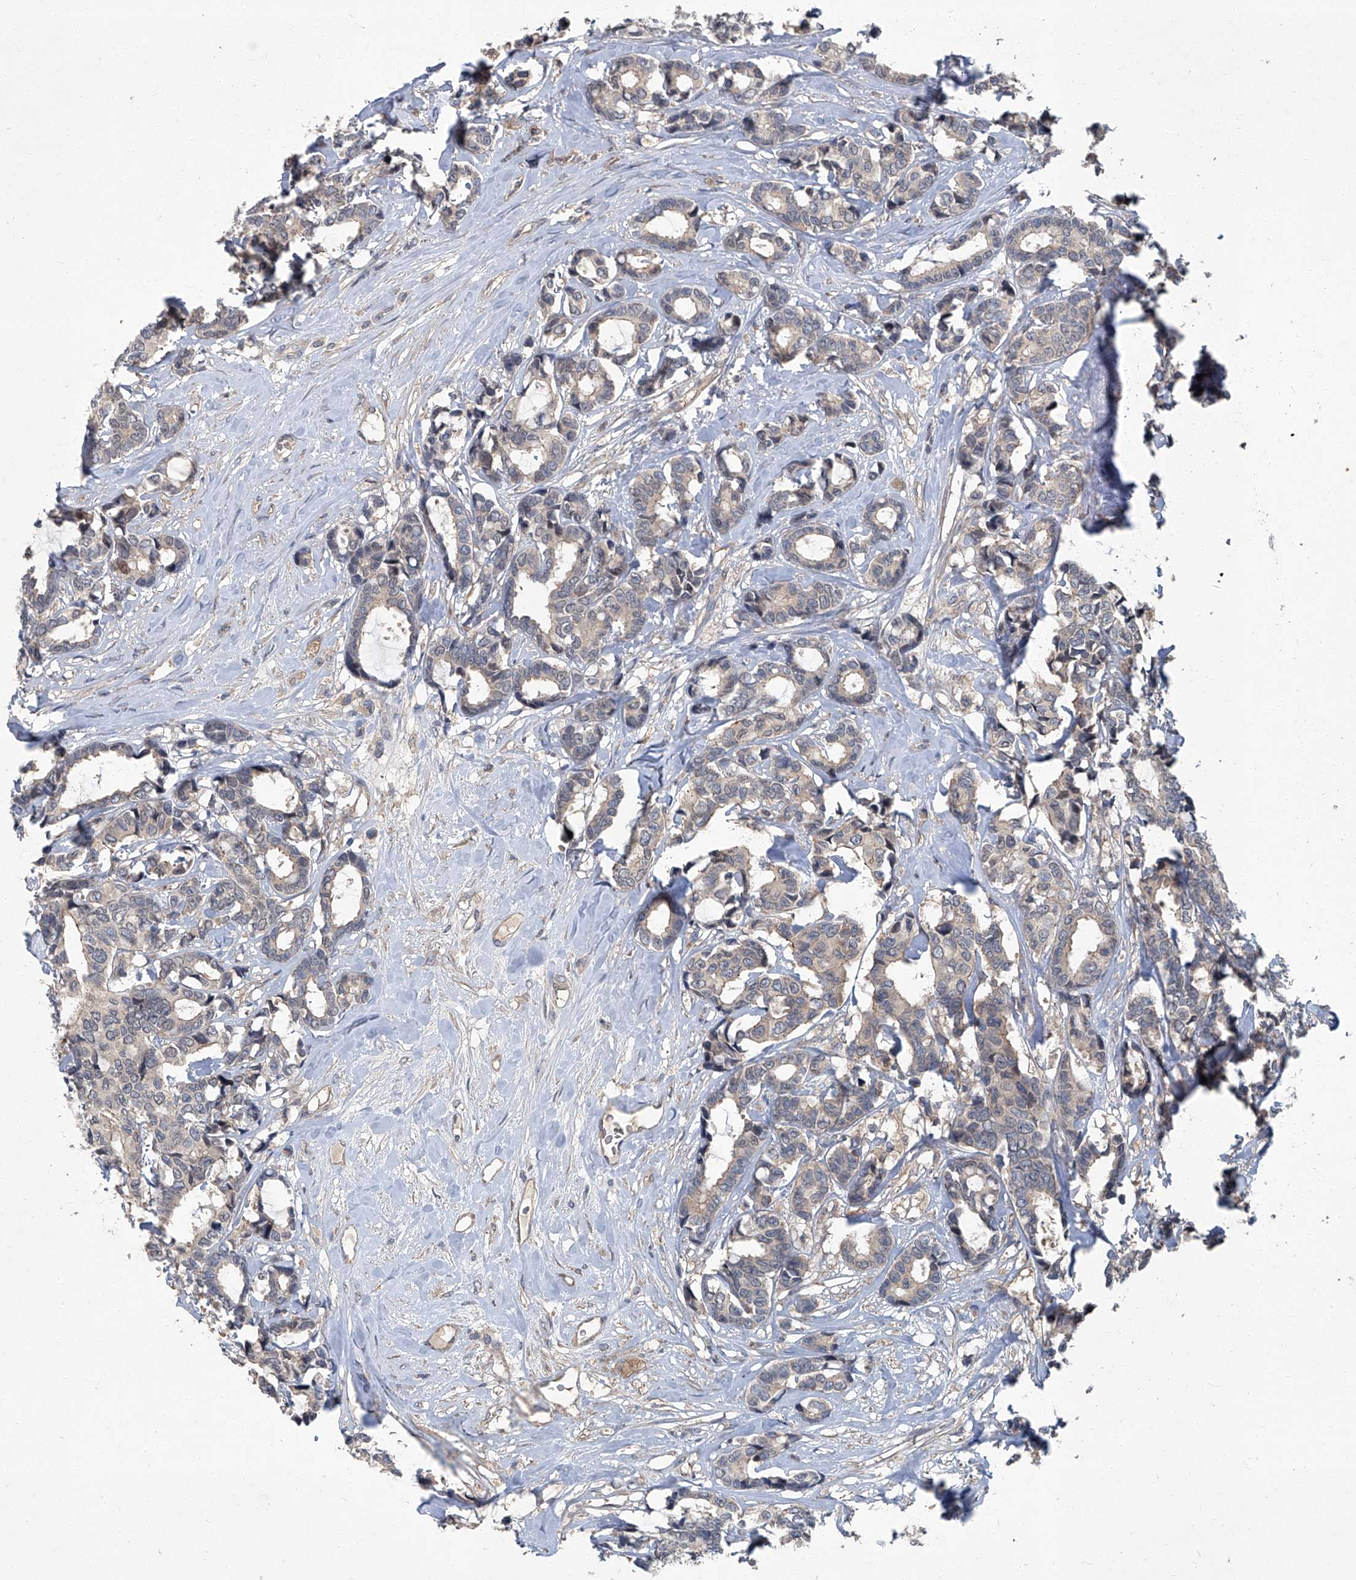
{"staining": {"intensity": "negative", "quantity": "none", "location": "none"}, "tissue": "breast cancer", "cell_type": "Tumor cells", "image_type": "cancer", "snomed": [{"axis": "morphology", "description": "Duct carcinoma"}, {"axis": "topography", "description": "Breast"}], "caption": "High power microscopy histopathology image of an IHC micrograph of breast invasive ductal carcinoma, revealing no significant expression in tumor cells.", "gene": "ANKRD34A", "patient": {"sex": "female", "age": 87}}